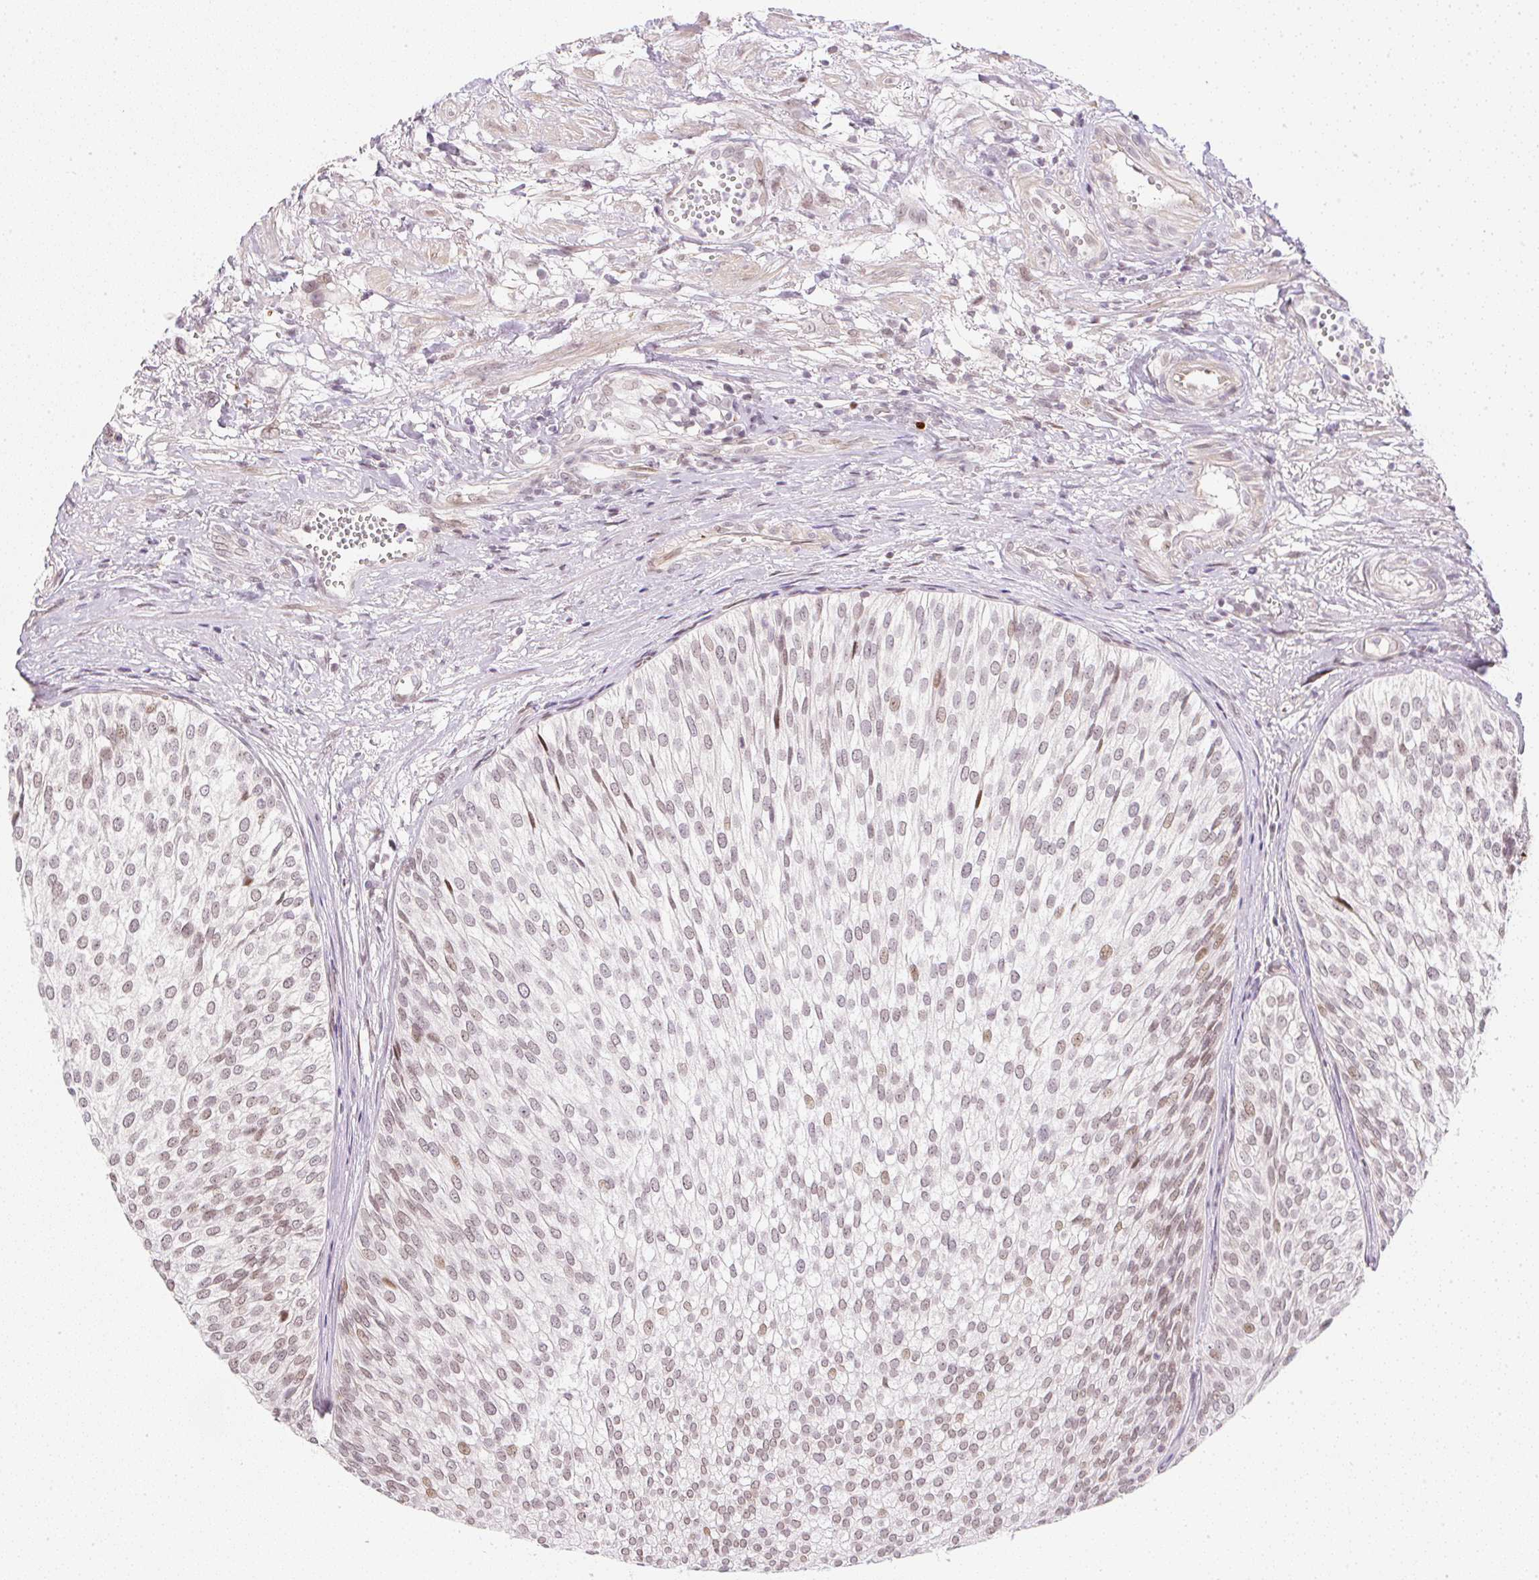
{"staining": {"intensity": "moderate", "quantity": ">75%", "location": "nuclear"}, "tissue": "urothelial cancer", "cell_type": "Tumor cells", "image_type": "cancer", "snomed": [{"axis": "morphology", "description": "Urothelial carcinoma, Low grade"}, {"axis": "topography", "description": "Urinary bladder"}], "caption": "Tumor cells reveal medium levels of moderate nuclear expression in about >75% of cells in urothelial cancer. (DAB = brown stain, brightfield microscopy at high magnification).", "gene": "DPPA4", "patient": {"sex": "male", "age": 91}}